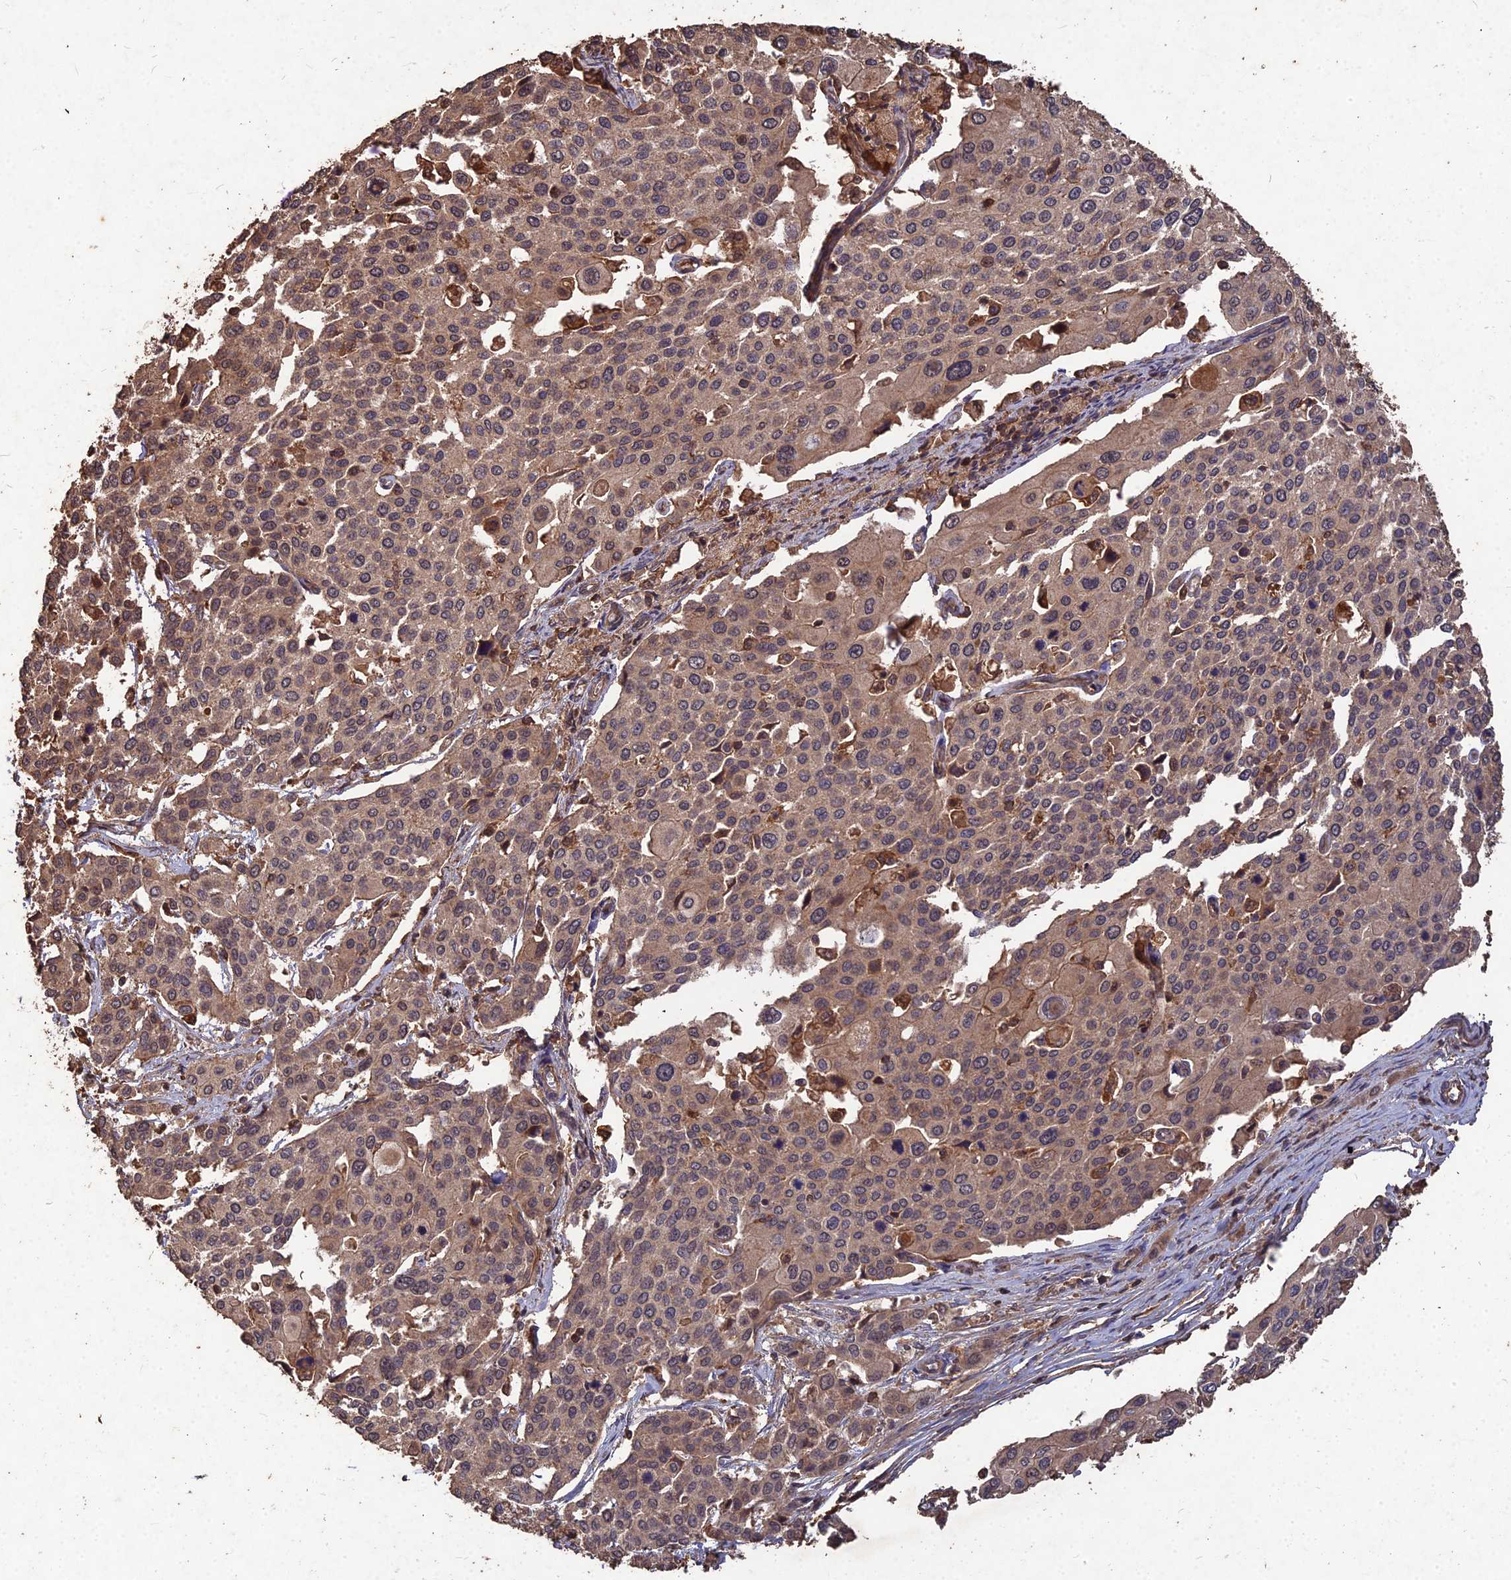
{"staining": {"intensity": "moderate", "quantity": "25%-75%", "location": "cytoplasmic/membranous,nuclear"}, "tissue": "cervical cancer", "cell_type": "Tumor cells", "image_type": "cancer", "snomed": [{"axis": "morphology", "description": "Squamous cell carcinoma, NOS"}, {"axis": "topography", "description": "Cervix"}], "caption": "Tumor cells demonstrate moderate cytoplasmic/membranous and nuclear expression in about 25%-75% of cells in cervical squamous cell carcinoma.", "gene": "SYMPK", "patient": {"sex": "female", "age": 44}}